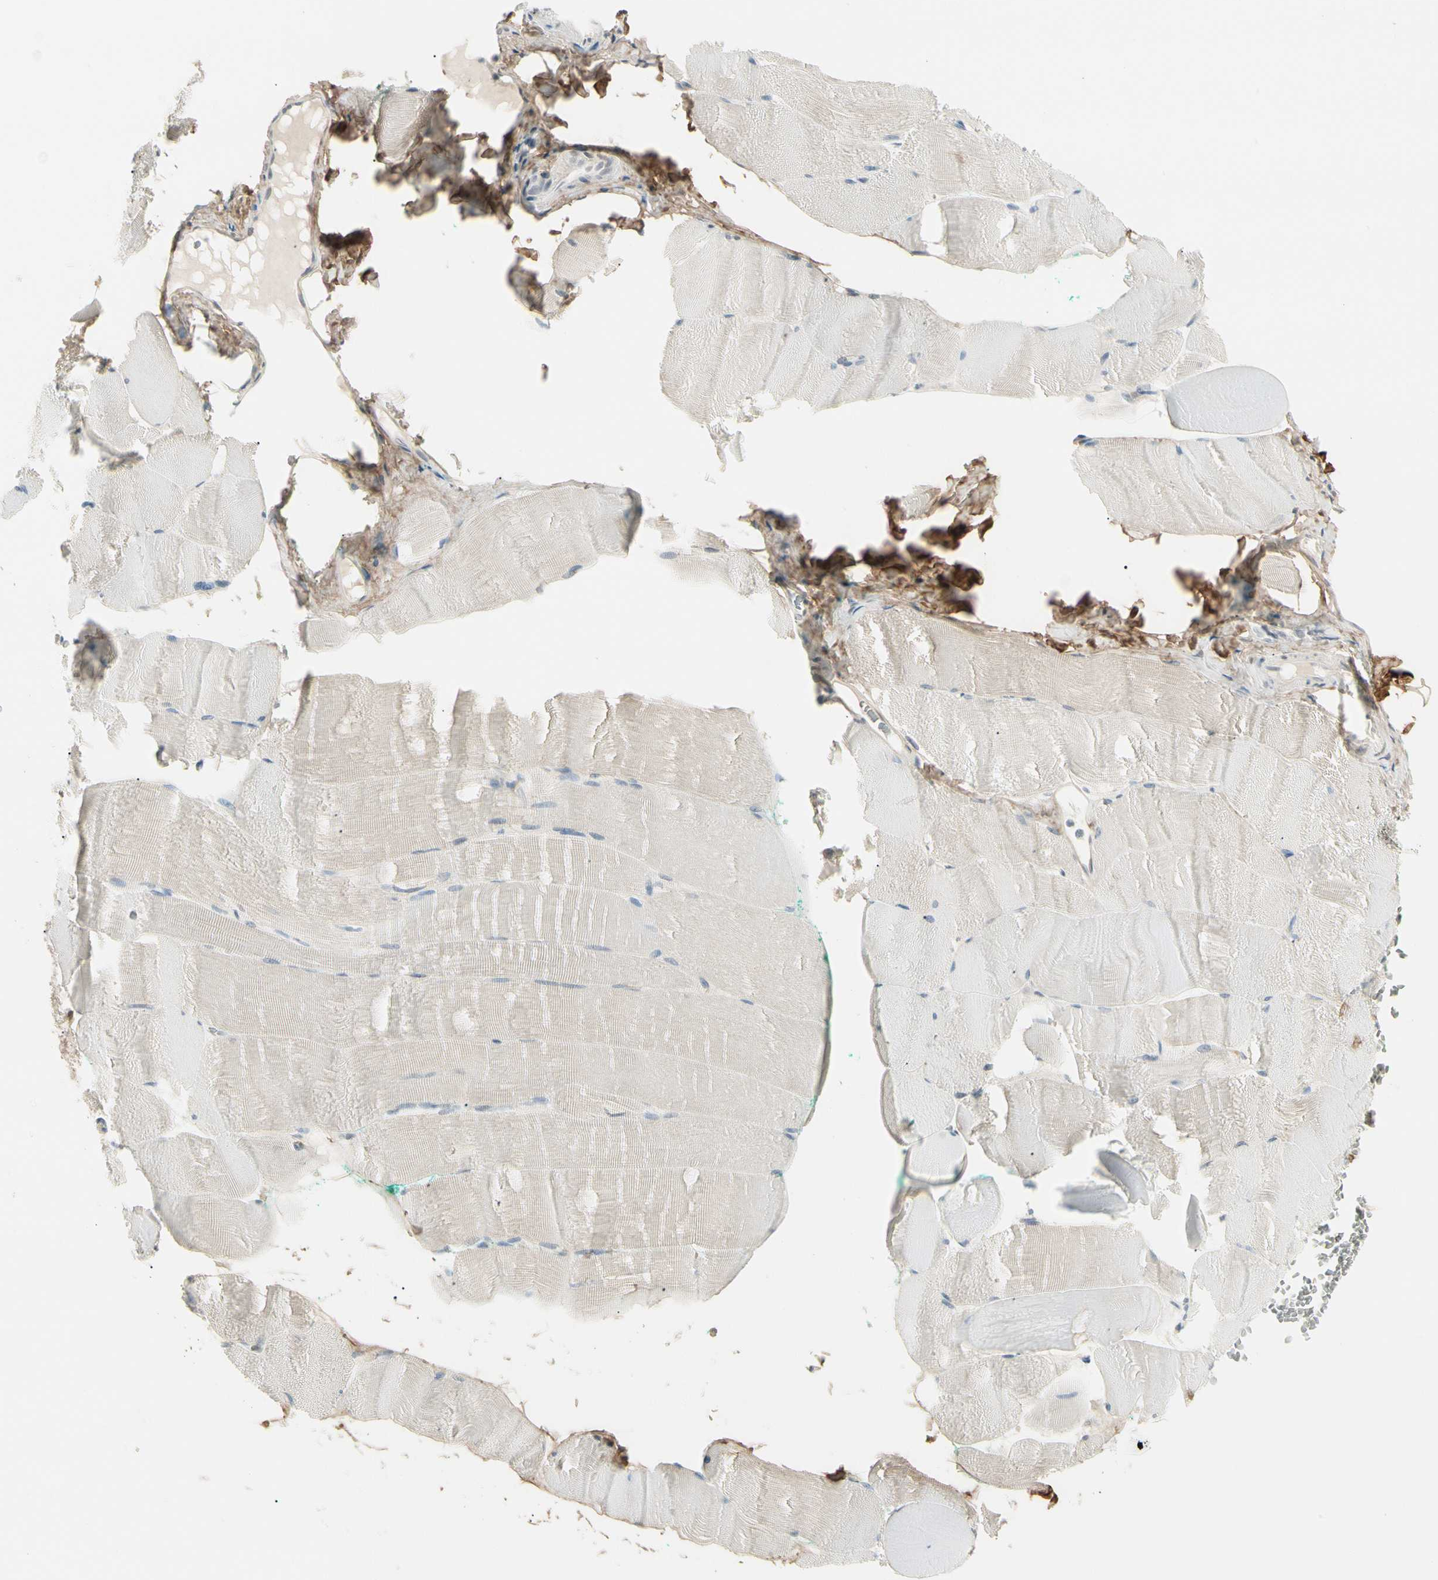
{"staining": {"intensity": "negative", "quantity": "none", "location": "none"}, "tissue": "skeletal muscle", "cell_type": "Myocytes", "image_type": "normal", "snomed": [{"axis": "morphology", "description": "Normal tissue, NOS"}, {"axis": "morphology", "description": "Squamous cell carcinoma, NOS"}, {"axis": "topography", "description": "Skeletal muscle"}], "caption": "High magnification brightfield microscopy of unremarkable skeletal muscle stained with DAB (3,3'-diaminobenzidine) (brown) and counterstained with hematoxylin (blue): myocytes show no significant expression. (DAB immunohistochemistry (IHC) visualized using brightfield microscopy, high magnification).", "gene": "ASPN", "patient": {"sex": "male", "age": 51}}